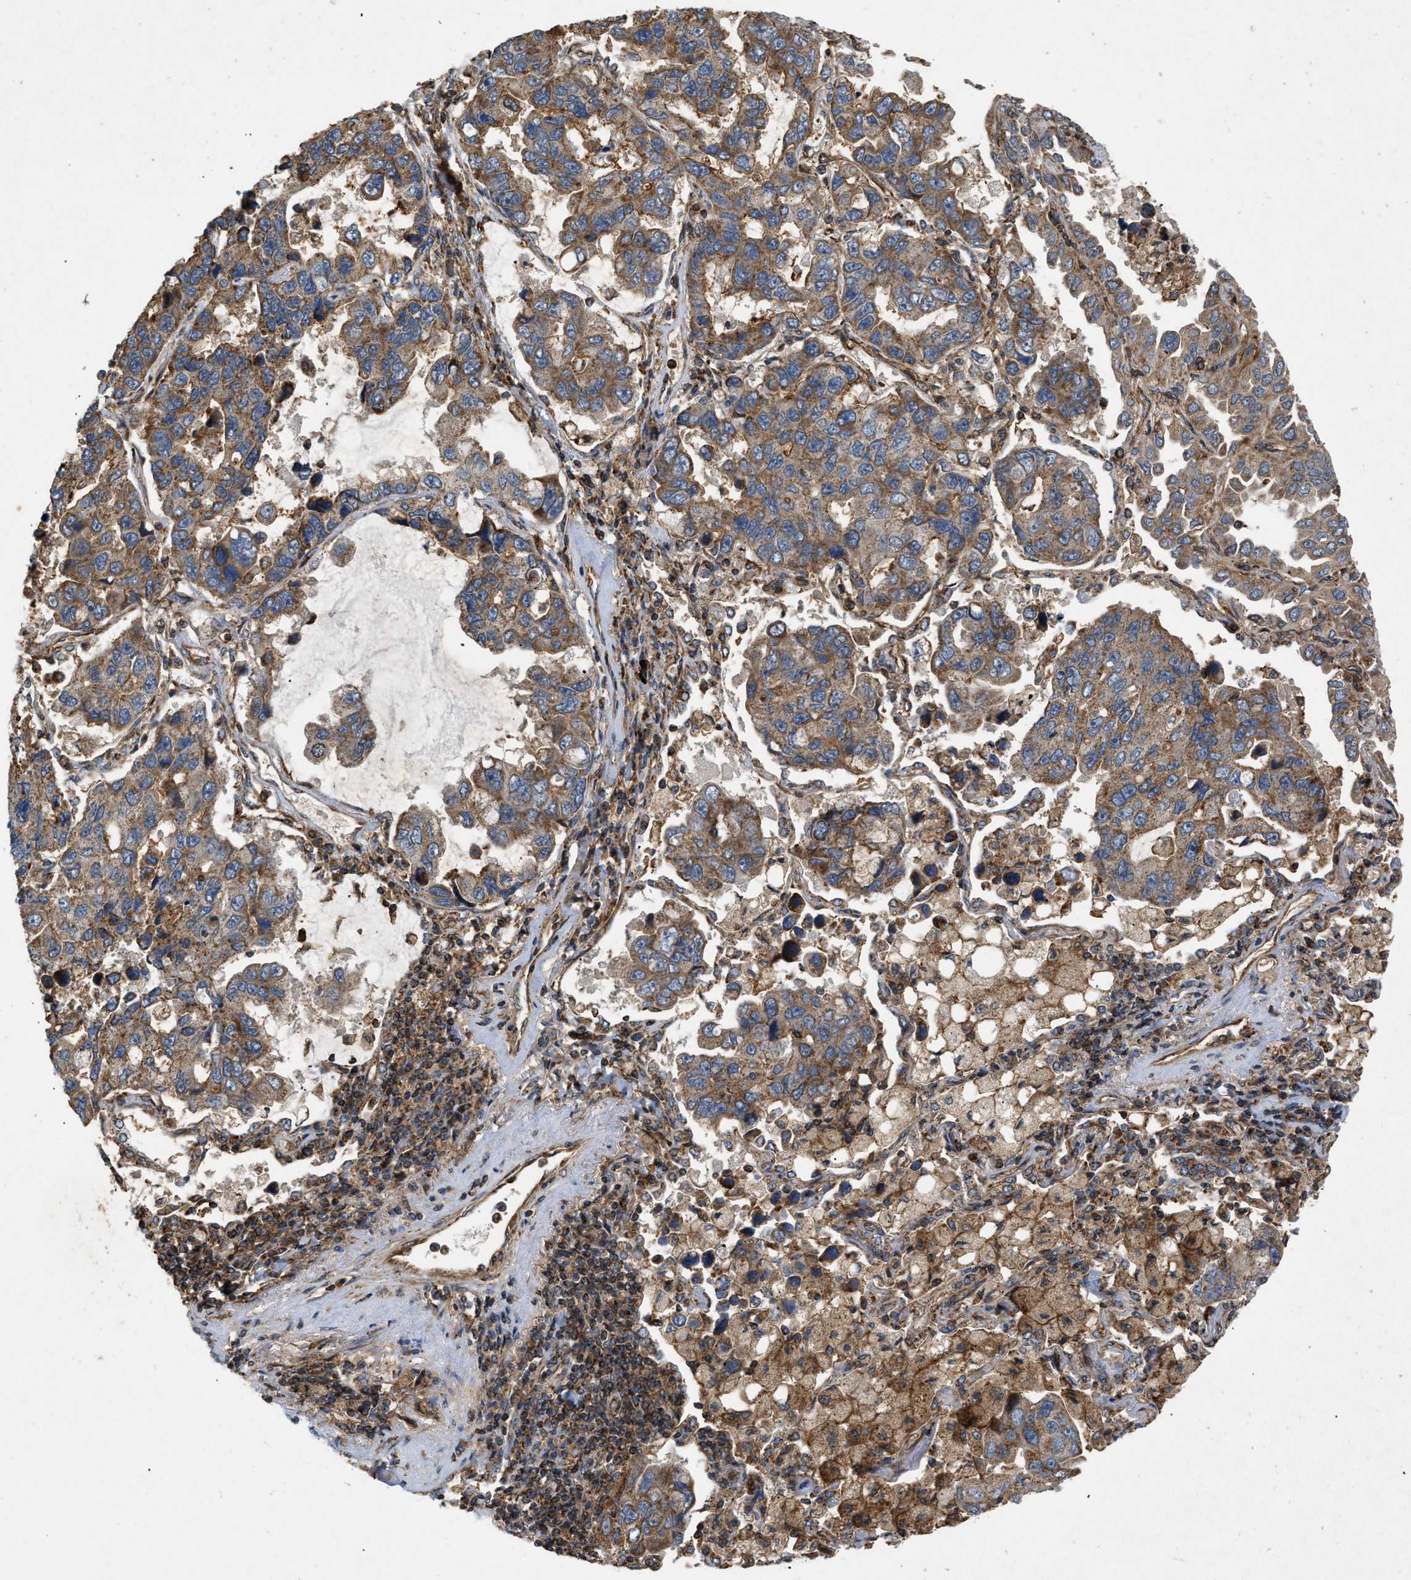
{"staining": {"intensity": "moderate", "quantity": ">75%", "location": "cytoplasmic/membranous"}, "tissue": "lung cancer", "cell_type": "Tumor cells", "image_type": "cancer", "snomed": [{"axis": "morphology", "description": "Adenocarcinoma, NOS"}, {"axis": "topography", "description": "Lung"}], "caption": "Immunohistochemistry micrograph of neoplastic tissue: human lung cancer (adenocarcinoma) stained using immunohistochemistry reveals medium levels of moderate protein expression localized specifically in the cytoplasmic/membranous of tumor cells, appearing as a cytoplasmic/membranous brown color.", "gene": "GNB4", "patient": {"sex": "male", "age": 64}}